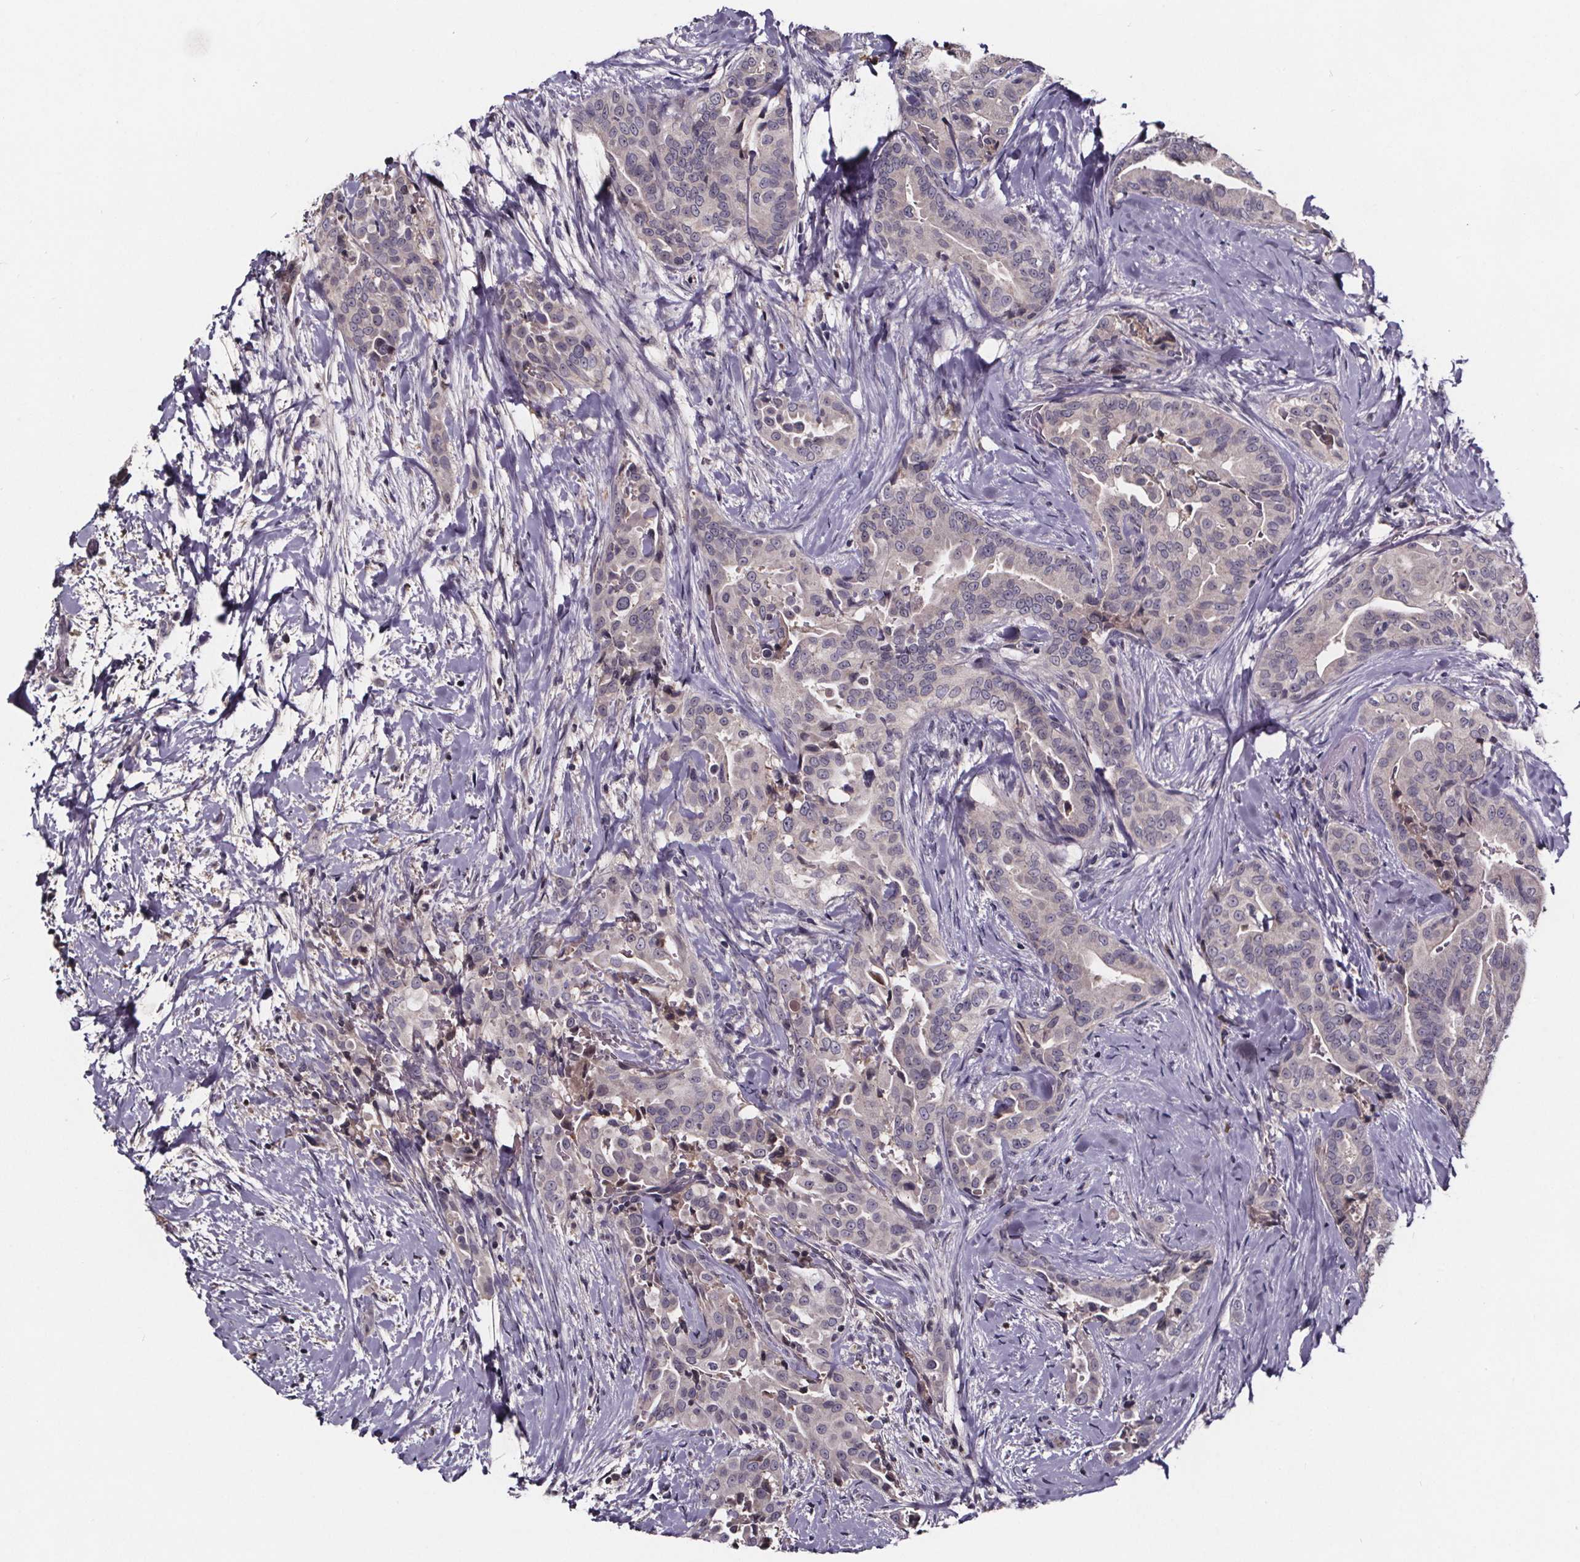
{"staining": {"intensity": "negative", "quantity": "none", "location": "none"}, "tissue": "thyroid cancer", "cell_type": "Tumor cells", "image_type": "cancer", "snomed": [{"axis": "morphology", "description": "Papillary adenocarcinoma, NOS"}, {"axis": "topography", "description": "Thyroid gland"}], "caption": "This photomicrograph is of papillary adenocarcinoma (thyroid) stained with immunohistochemistry (IHC) to label a protein in brown with the nuclei are counter-stained blue. There is no expression in tumor cells. The staining is performed using DAB (3,3'-diaminobenzidine) brown chromogen with nuclei counter-stained in using hematoxylin.", "gene": "NPHP4", "patient": {"sex": "male", "age": 61}}